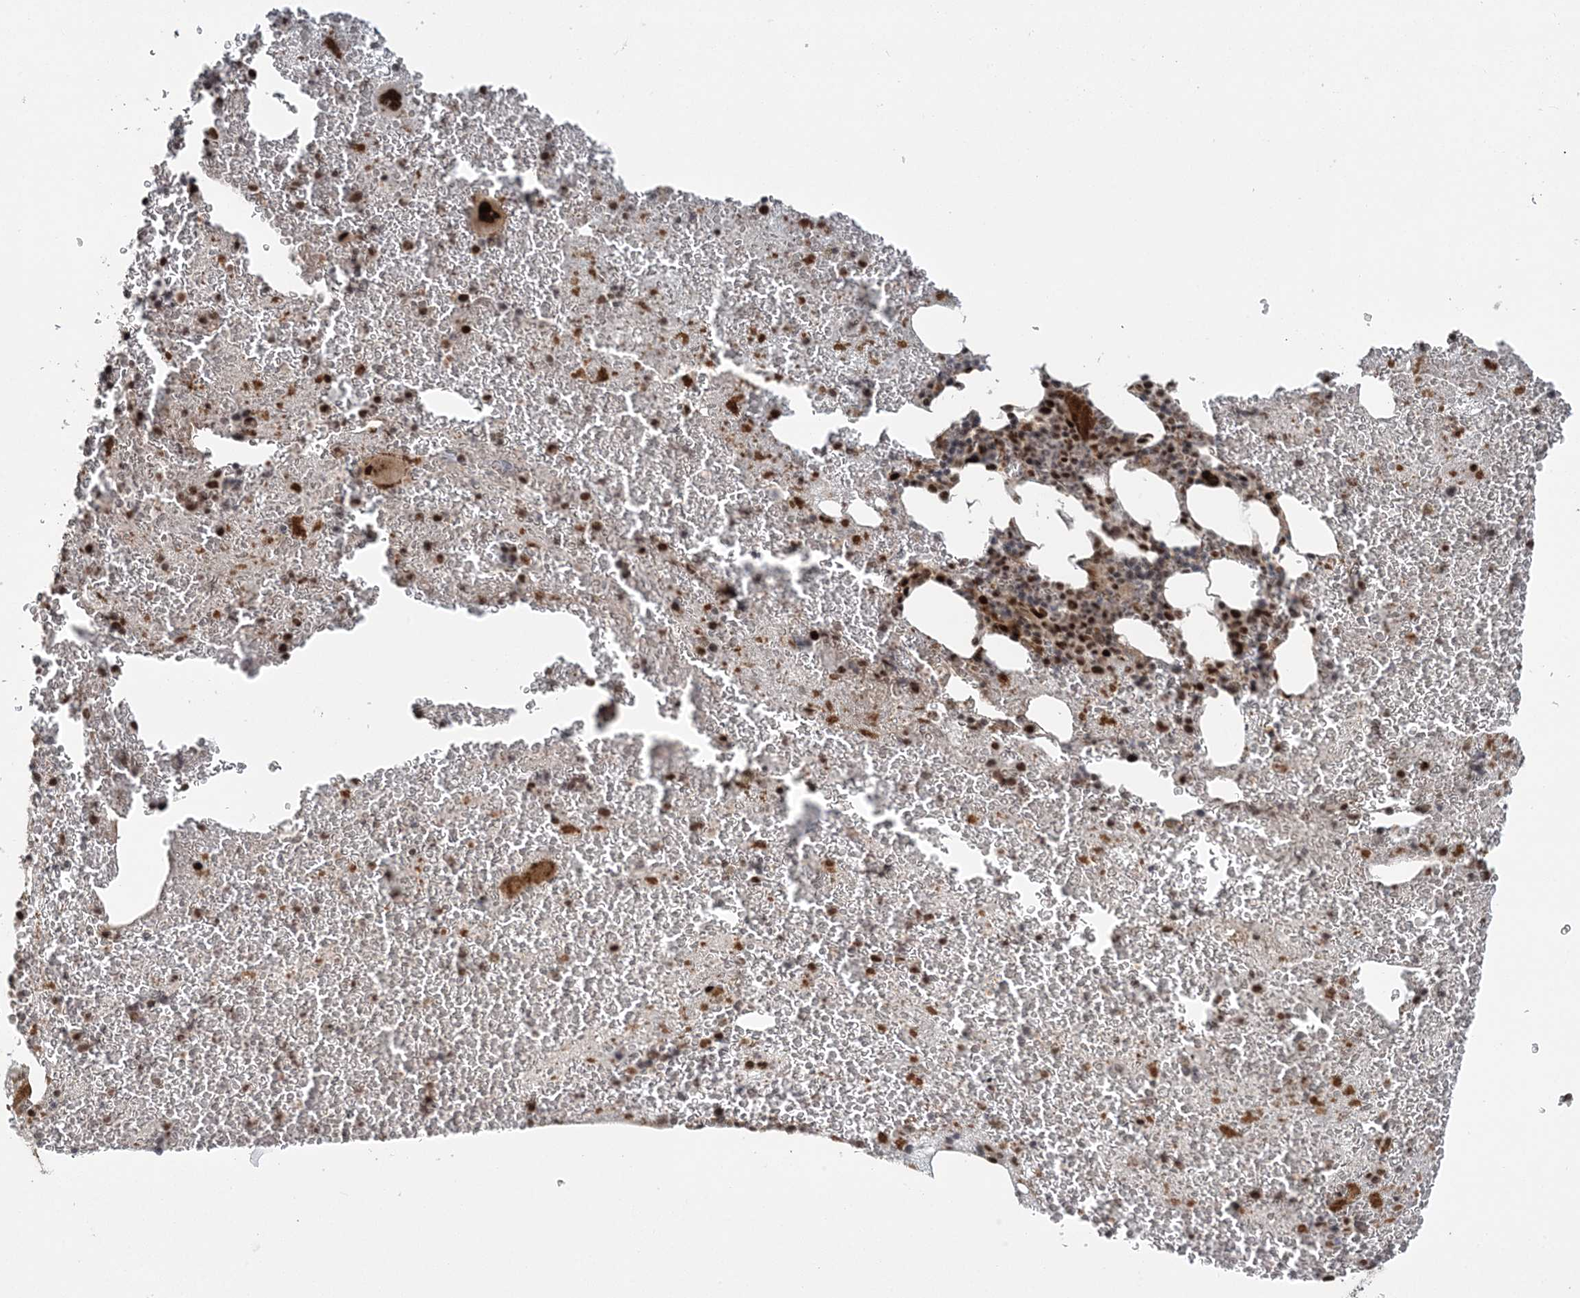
{"staining": {"intensity": "strong", "quantity": "25%-75%", "location": "cytoplasmic/membranous,nuclear"}, "tissue": "bone marrow", "cell_type": "Hematopoietic cells", "image_type": "normal", "snomed": [{"axis": "morphology", "description": "Normal tissue, NOS"}, {"axis": "topography", "description": "Bone marrow"}], "caption": "Protein staining of unremarkable bone marrow exhibits strong cytoplasmic/membranous,nuclear positivity in about 25%-75% of hematopoietic cells. The protein of interest is shown in brown color, while the nuclei are stained blue.", "gene": "CWC22", "patient": {"sex": "male", "age": 36}}